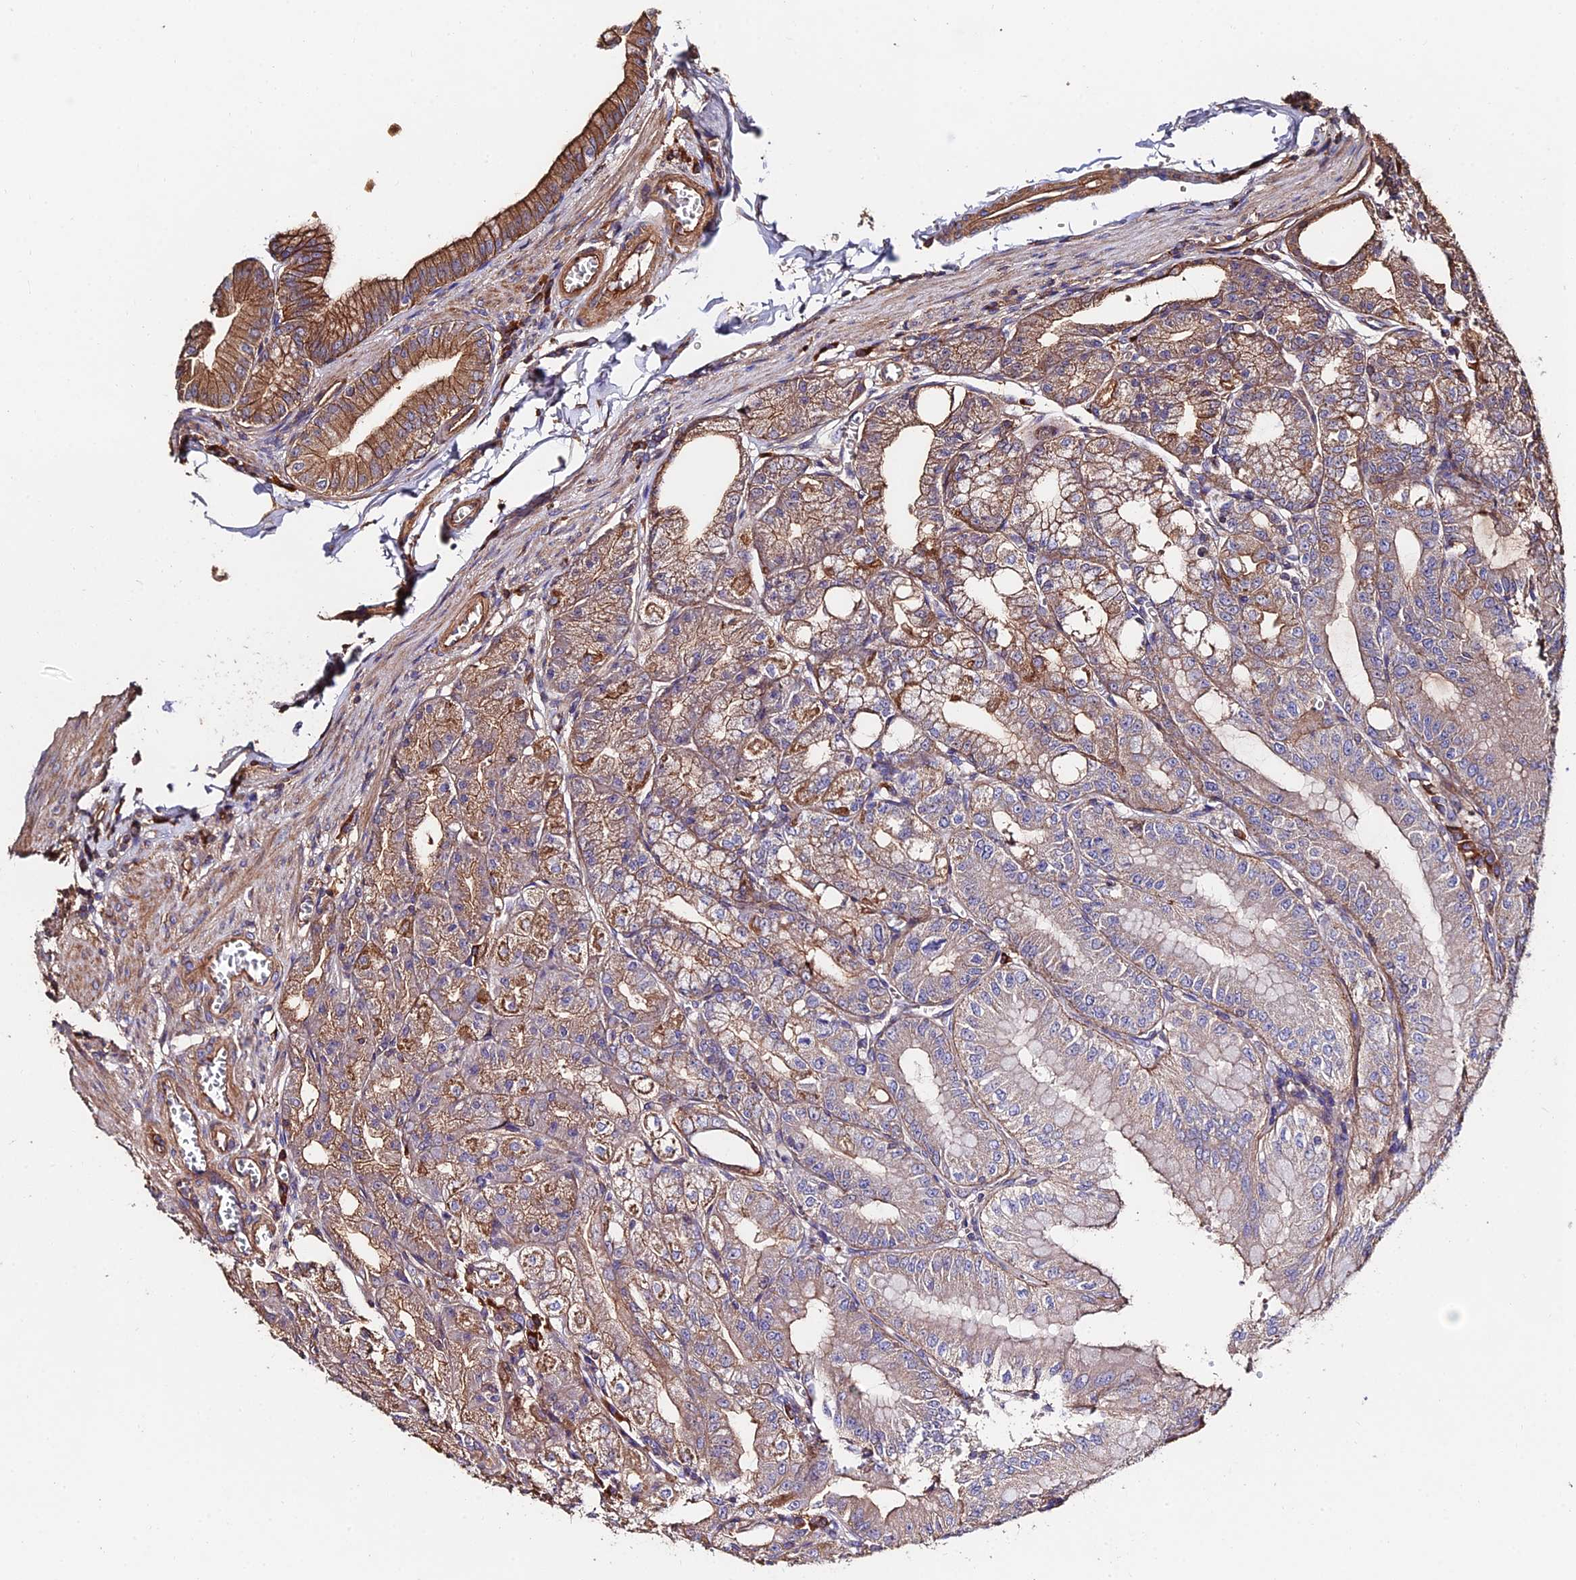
{"staining": {"intensity": "moderate", "quantity": ">75%", "location": "cytoplasmic/membranous"}, "tissue": "stomach", "cell_type": "Glandular cells", "image_type": "normal", "snomed": [{"axis": "morphology", "description": "Normal tissue, NOS"}, {"axis": "topography", "description": "Stomach, upper"}, {"axis": "topography", "description": "Stomach, lower"}], "caption": "An IHC micrograph of unremarkable tissue is shown. Protein staining in brown labels moderate cytoplasmic/membranous positivity in stomach within glandular cells.", "gene": "EXT1", "patient": {"sex": "male", "age": 71}}